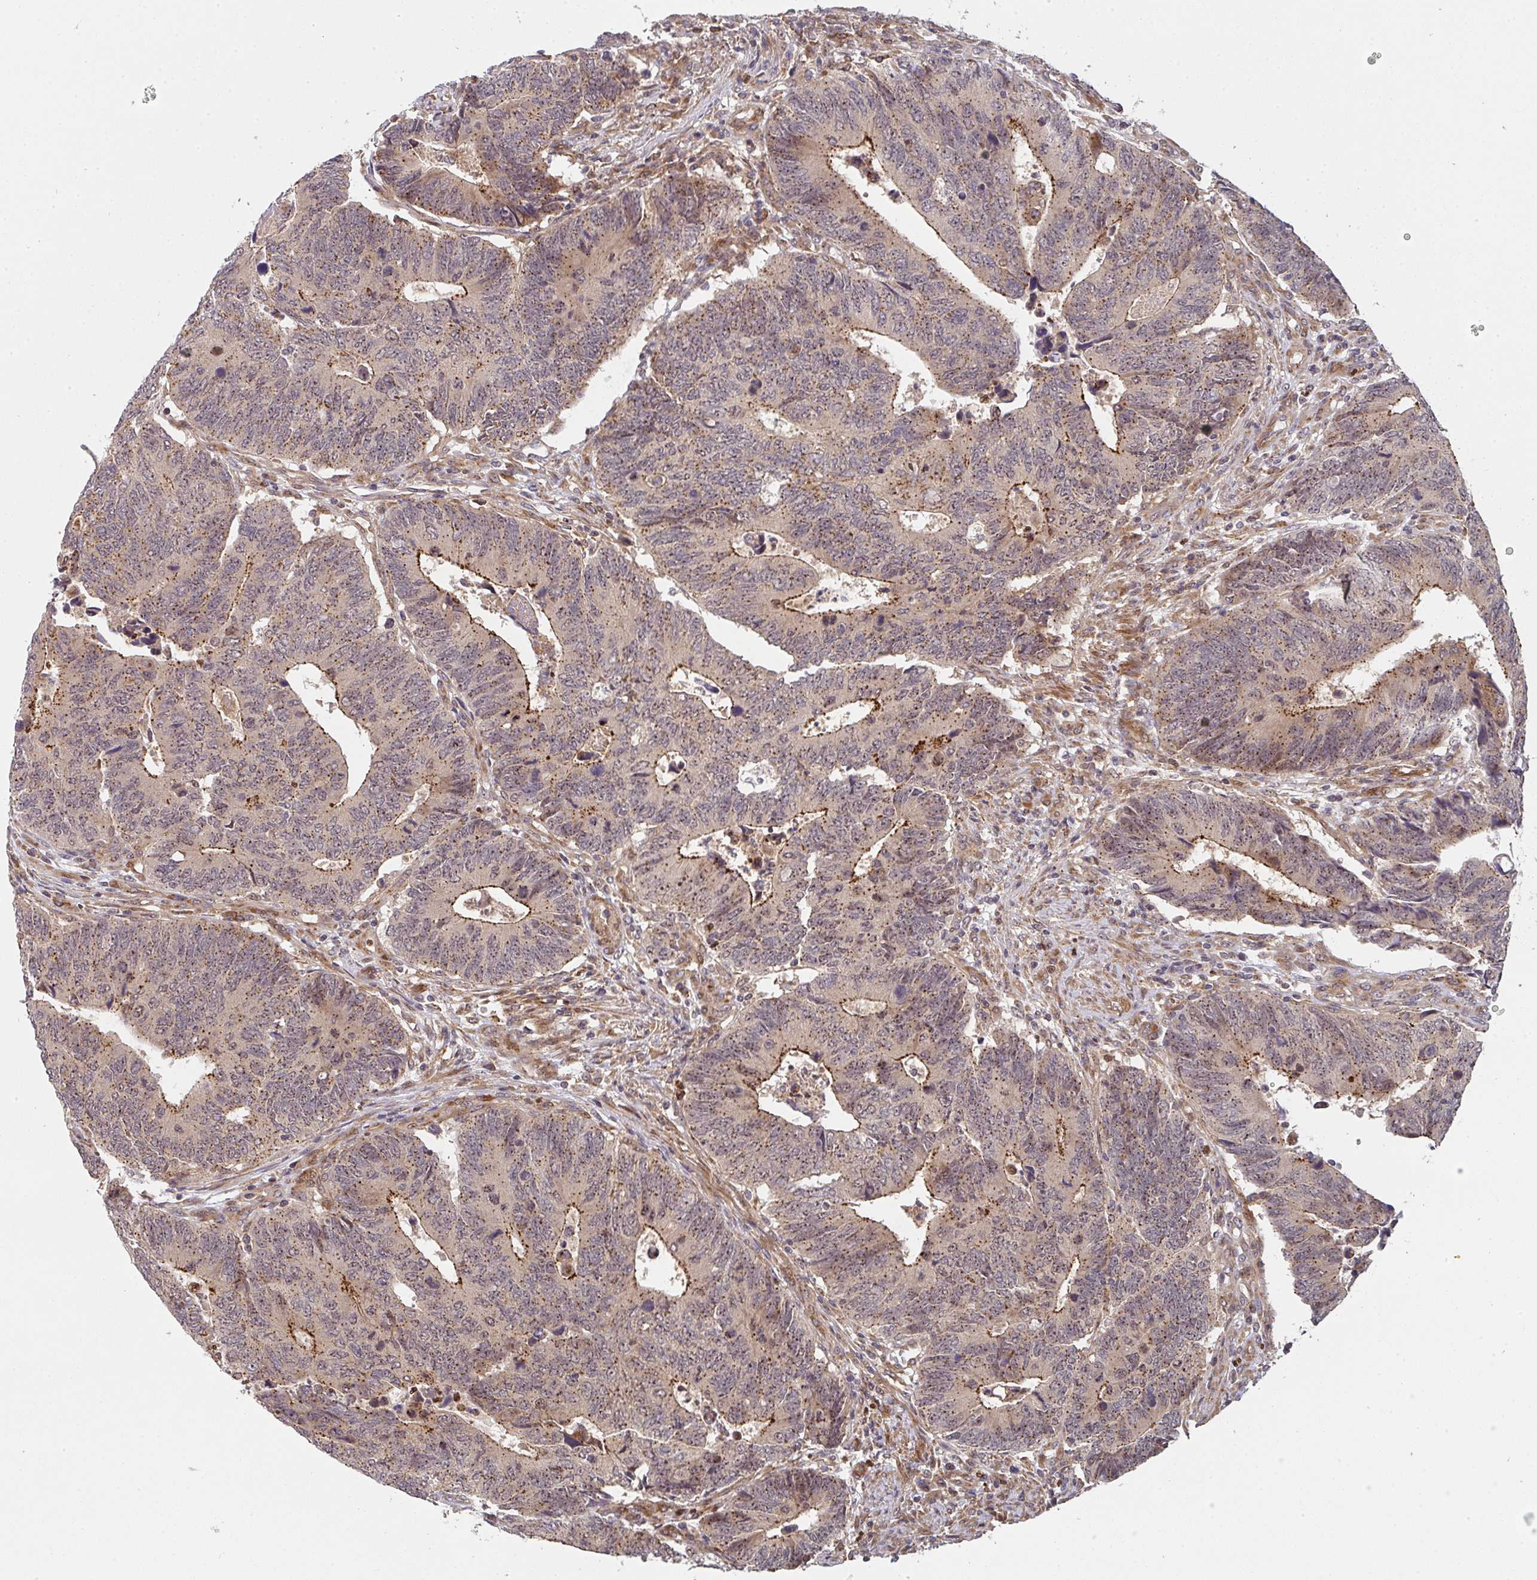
{"staining": {"intensity": "moderate", "quantity": "25%-75%", "location": "cytoplasmic/membranous"}, "tissue": "colorectal cancer", "cell_type": "Tumor cells", "image_type": "cancer", "snomed": [{"axis": "morphology", "description": "Adenocarcinoma, NOS"}, {"axis": "topography", "description": "Colon"}], "caption": "This is a photomicrograph of immunohistochemistry (IHC) staining of colorectal cancer, which shows moderate staining in the cytoplasmic/membranous of tumor cells.", "gene": "SIMC1", "patient": {"sex": "male", "age": 87}}